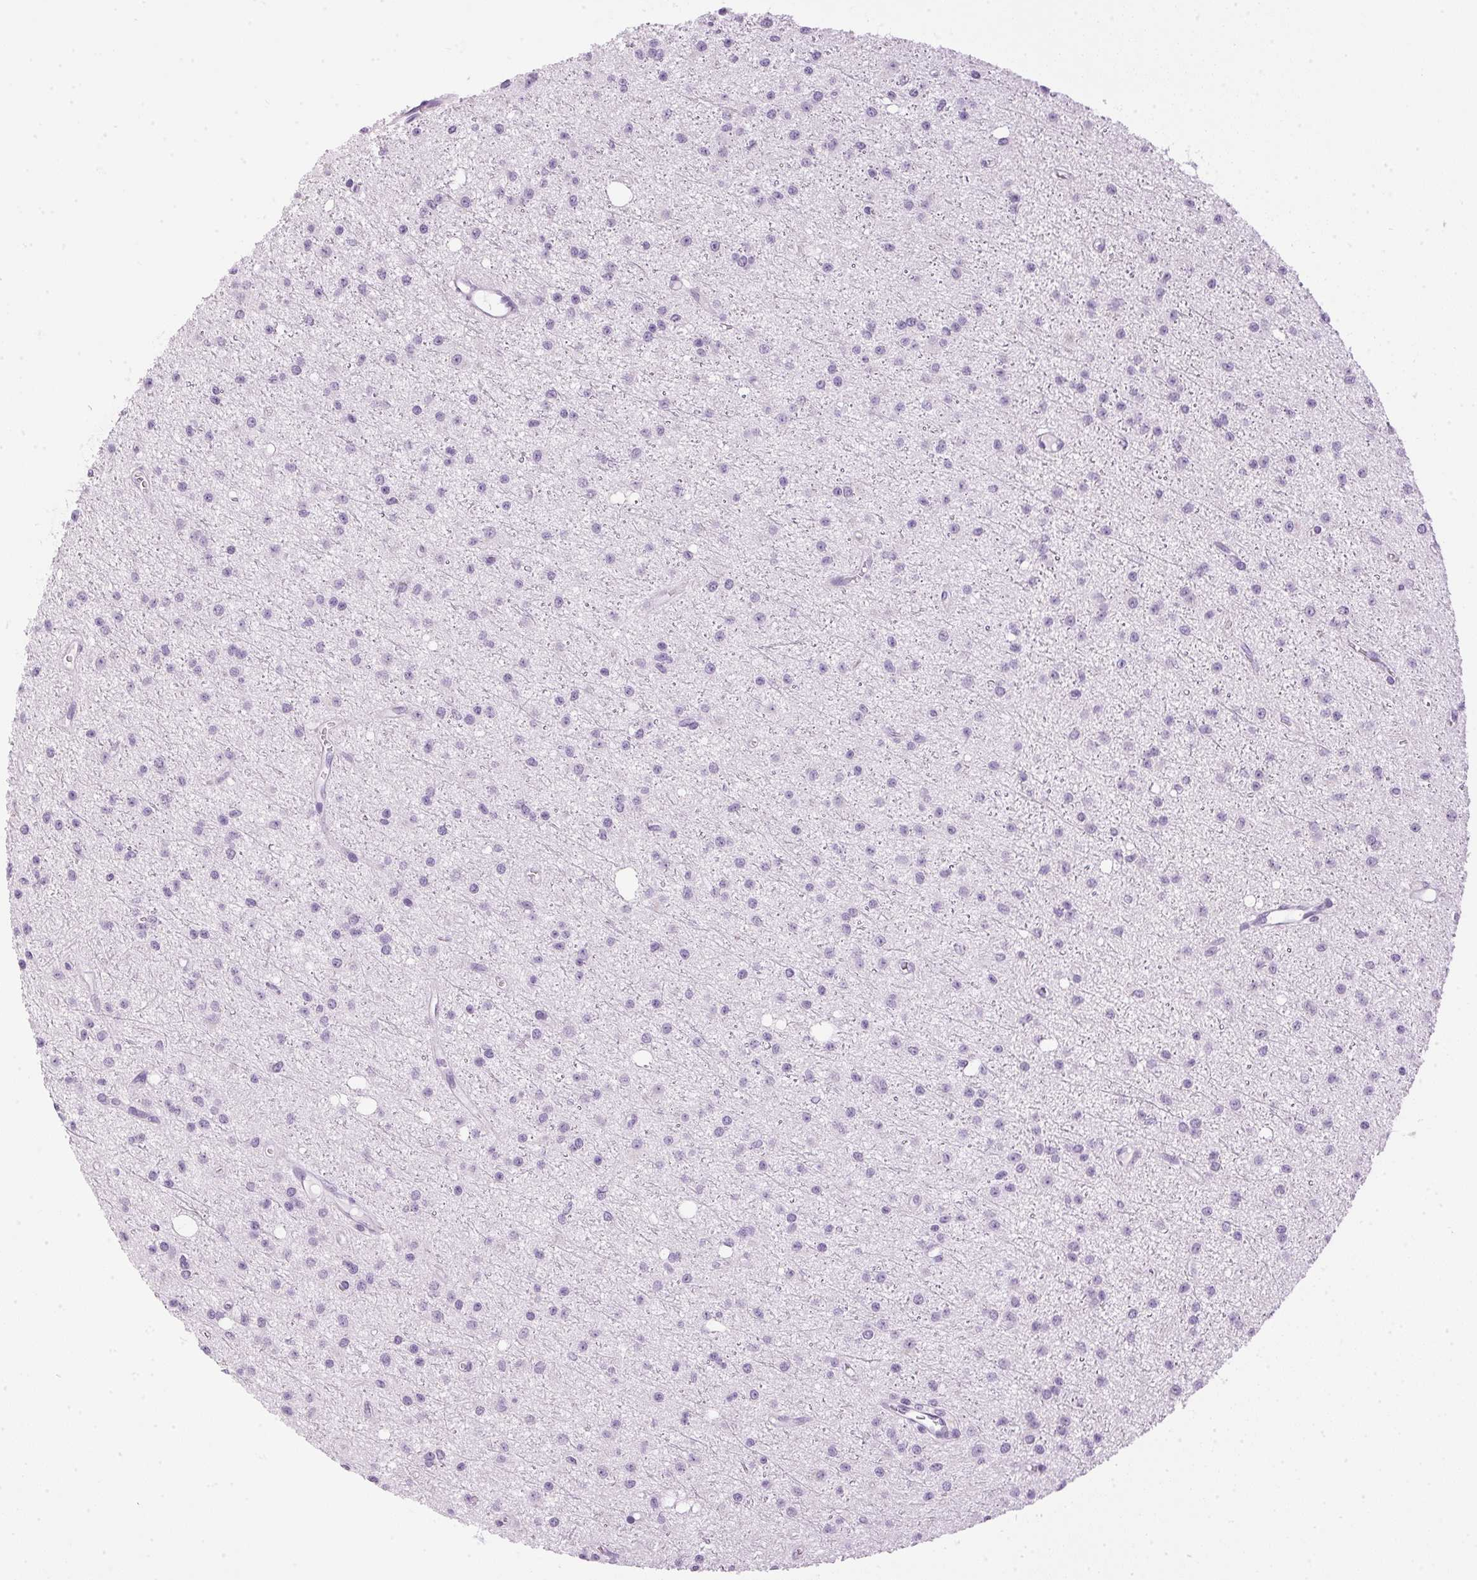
{"staining": {"intensity": "negative", "quantity": "none", "location": "none"}, "tissue": "glioma", "cell_type": "Tumor cells", "image_type": "cancer", "snomed": [{"axis": "morphology", "description": "Glioma, malignant, Low grade"}, {"axis": "topography", "description": "Brain"}], "caption": "A micrograph of human malignant glioma (low-grade) is negative for staining in tumor cells.", "gene": "SP7", "patient": {"sex": "male", "age": 27}}